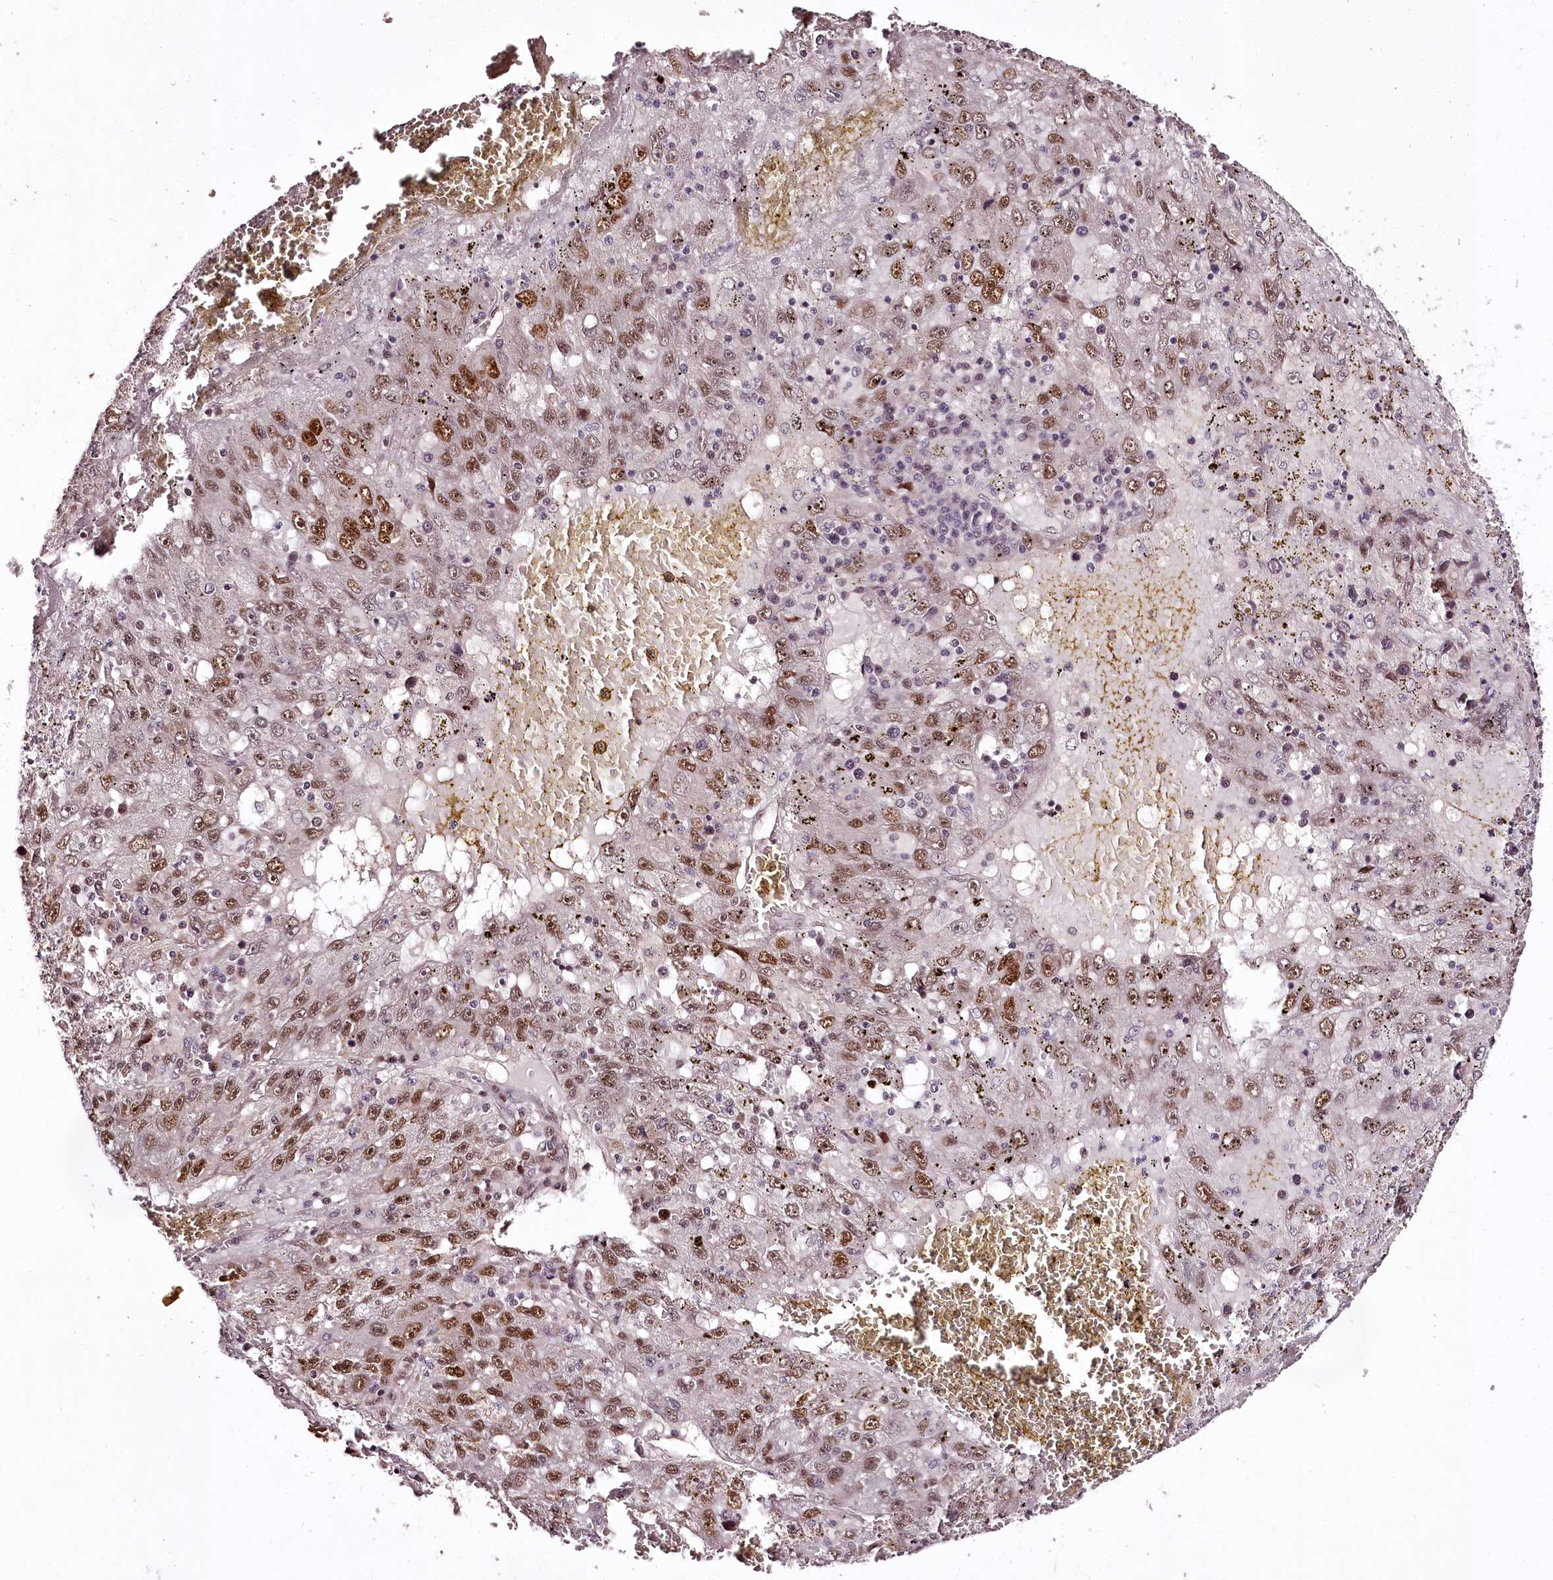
{"staining": {"intensity": "moderate", "quantity": ">75%", "location": "nuclear"}, "tissue": "liver cancer", "cell_type": "Tumor cells", "image_type": "cancer", "snomed": [{"axis": "morphology", "description": "Carcinoma, Hepatocellular, NOS"}, {"axis": "topography", "description": "Liver"}], "caption": "Moderate nuclear staining is seen in approximately >75% of tumor cells in hepatocellular carcinoma (liver).", "gene": "TTC33", "patient": {"sex": "male", "age": 49}}